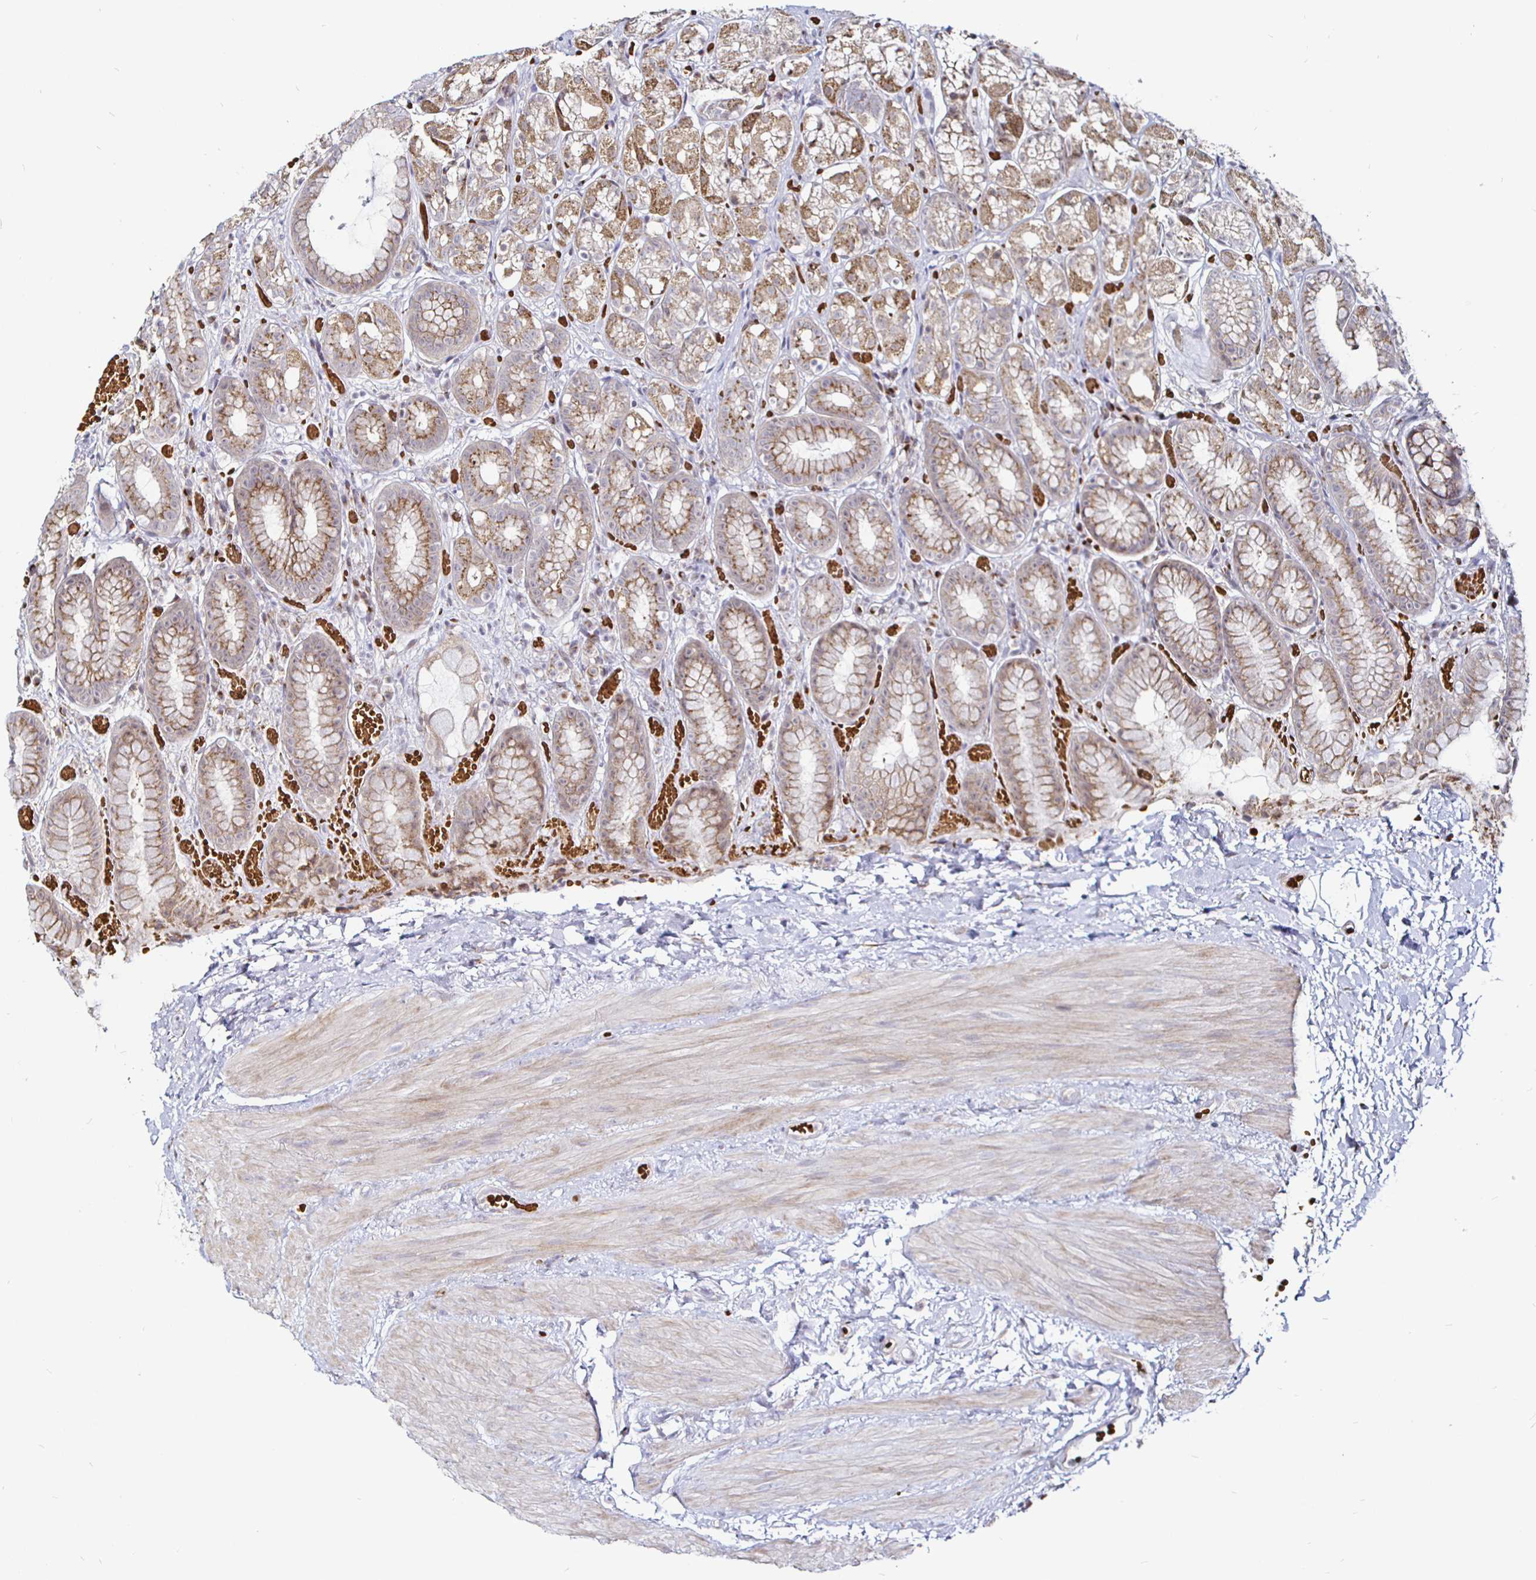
{"staining": {"intensity": "moderate", "quantity": "25%-75%", "location": "cytoplasmic/membranous"}, "tissue": "stomach", "cell_type": "Glandular cells", "image_type": "normal", "snomed": [{"axis": "morphology", "description": "Normal tissue, NOS"}, {"axis": "topography", "description": "Stomach"}], "caption": "Immunohistochemistry staining of normal stomach, which shows medium levels of moderate cytoplasmic/membranous expression in approximately 25%-75% of glandular cells indicating moderate cytoplasmic/membranous protein positivity. The staining was performed using DAB (3,3'-diaminobenzidine) (brown) for protein detection and nuclei were counterstained in hematoxylin (blue).", "gene": "ATG3", "patient": {"sex": "male", "age": 70}}